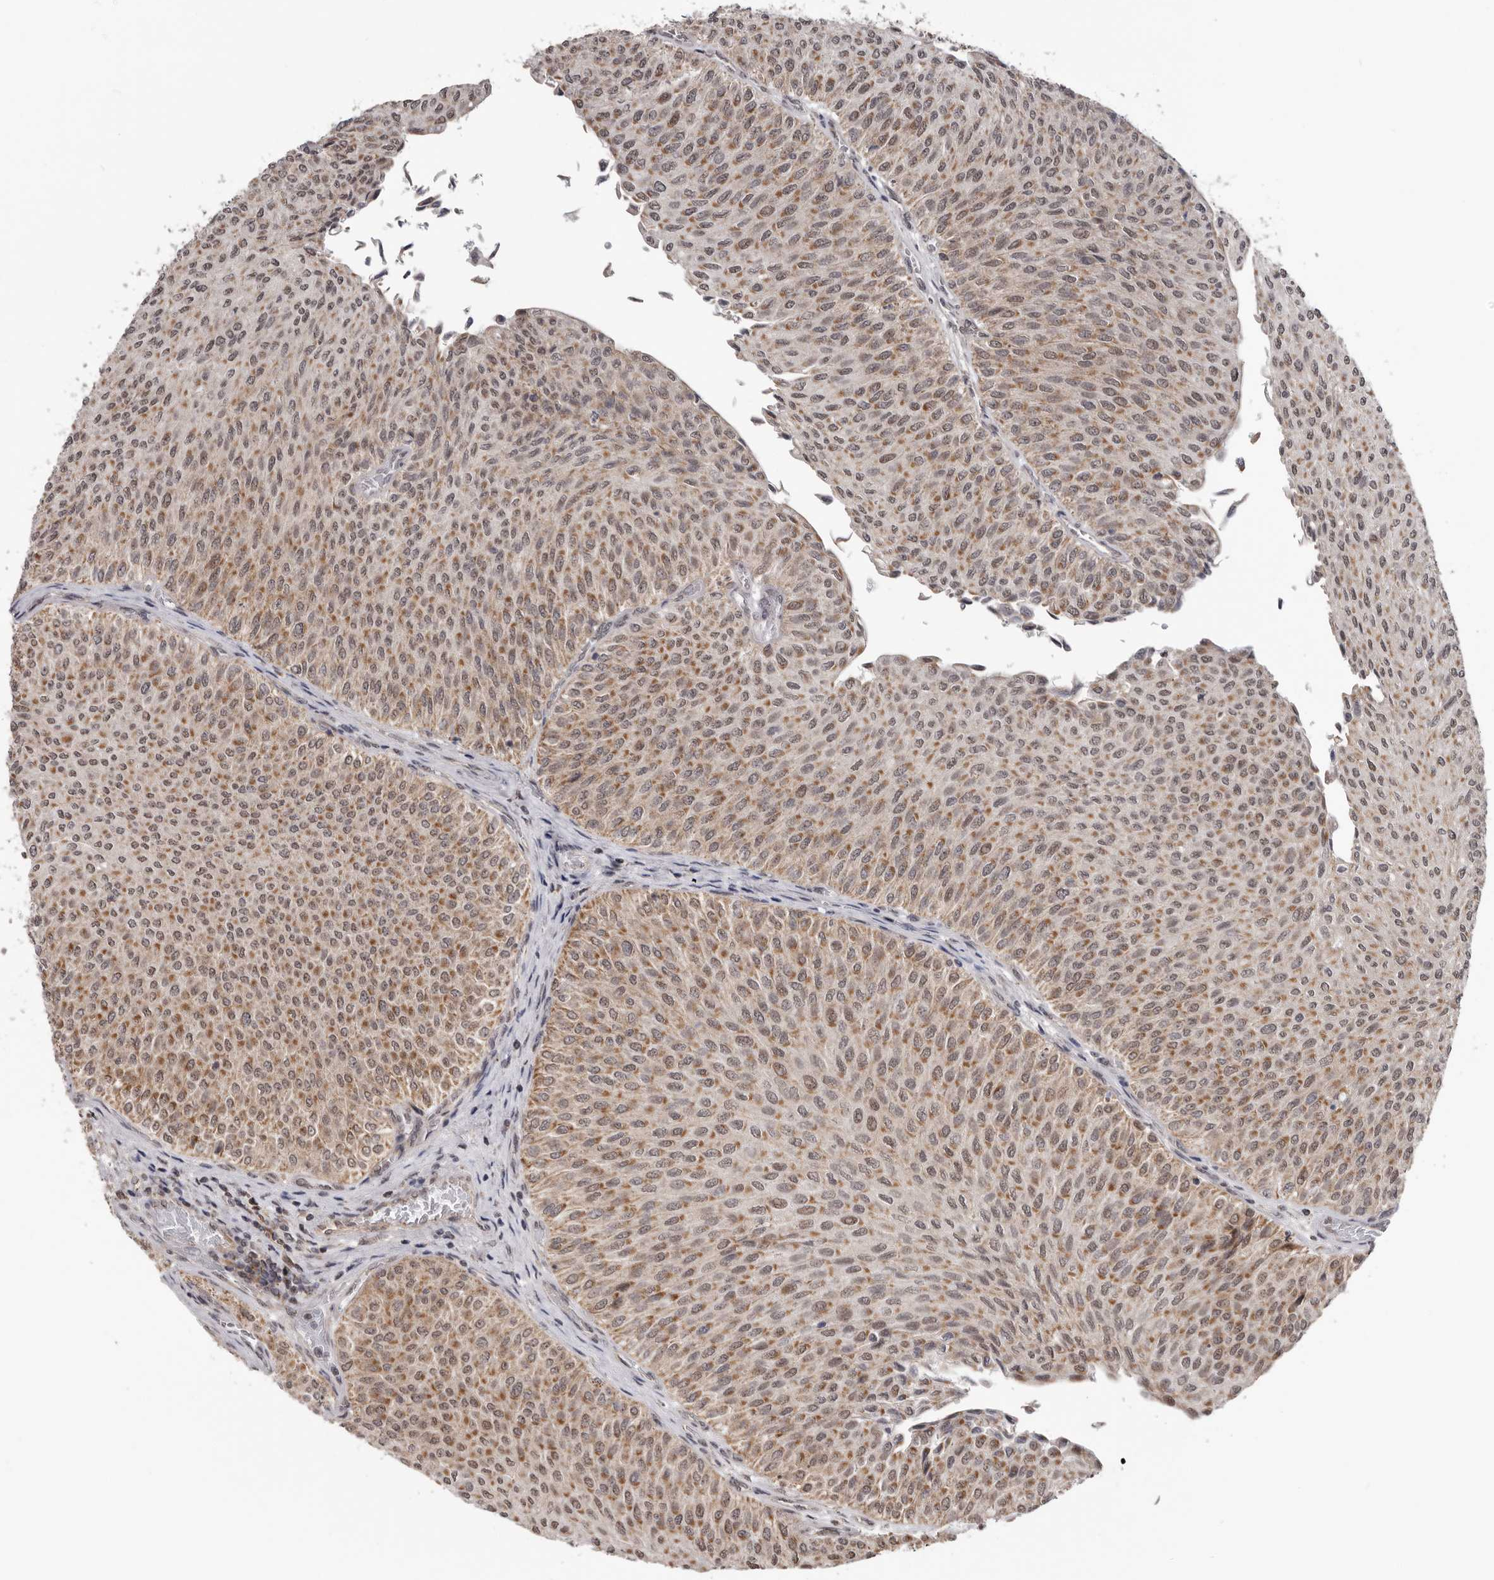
{"staining": {"intensity": "moderate", "quantity": ">75%", "location": "cytoplasmic/membranous,nuclear"}, "tissue": "urothelial cancer", "cell_type": "Tumor cells", "image_type": "cancer", "snomed": [{"axis": "morphology", "description": "Urothelial carcinoma, Low grade"}, {"axis": "topography", "description": "Urinary bladder"}], "caption": "Urothelial cancer stained with immunohistochemistry reveals moderate cytoplasmic/membranous and nuclear positivity in approximately >75% of tumor cells.", "gene": "MOGAT2", "patient": {"sex": "male", "age": 78}}